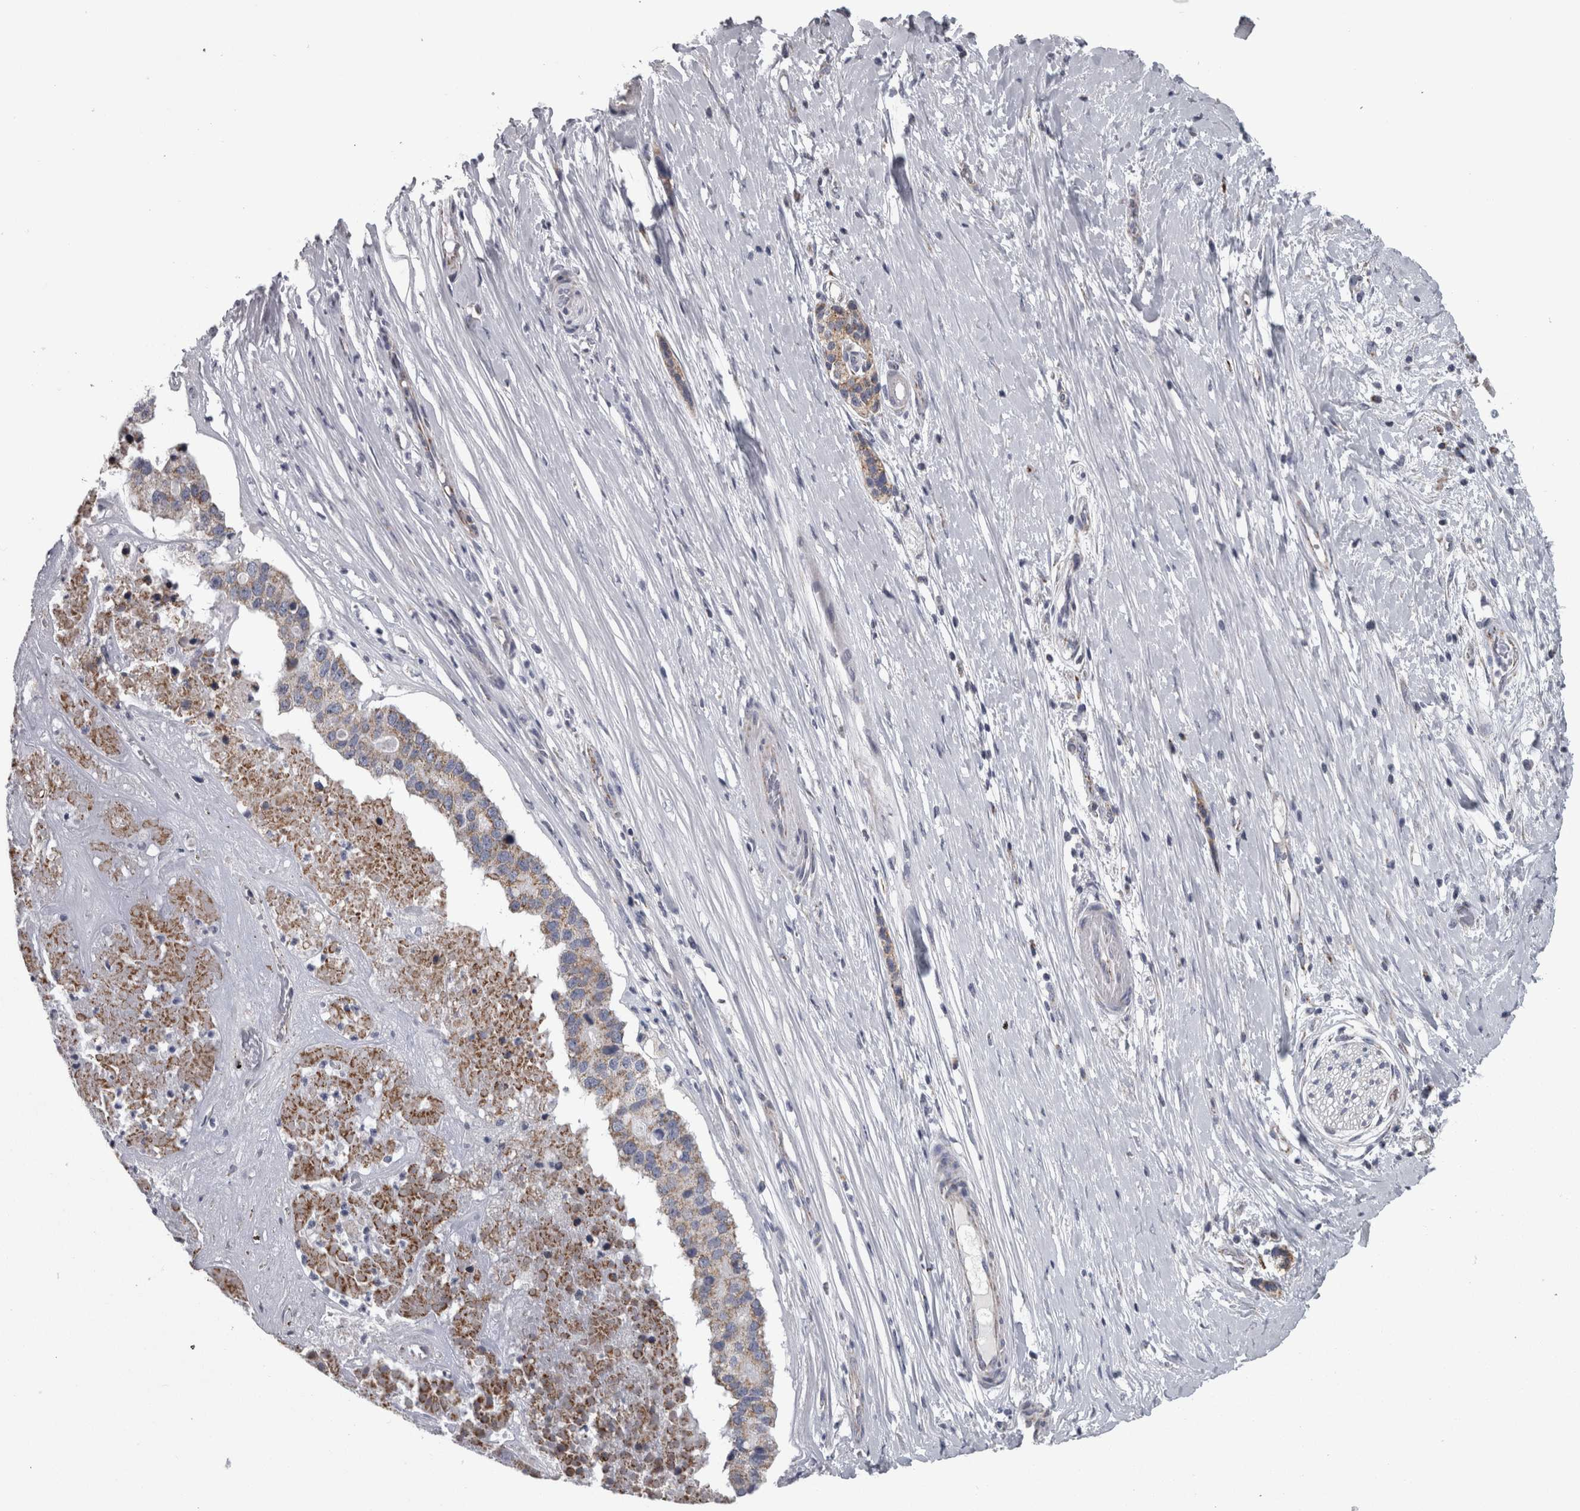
{"staining": {"intensity": "moderate", "quantity": ">75%", "location": "cytoplasmic/membranous"}, "tissue": "pancreatic cancer", "cell_type": "Tumor cells", "image_type": "cancer", "snomed": [{"axis": "morphology", "description": "Adenocarcinoma, NOS"}, {"axis": "topography", "description": "Pancreas"}], "caption": "Adenocarcinoma (pancreatic) stained with a brown dye displays moderate cytoplasmic/membranous positive expression in about >75% of tumor cells.", "gene": "DBT", "patient": {"sex": "male", "age": 50}}